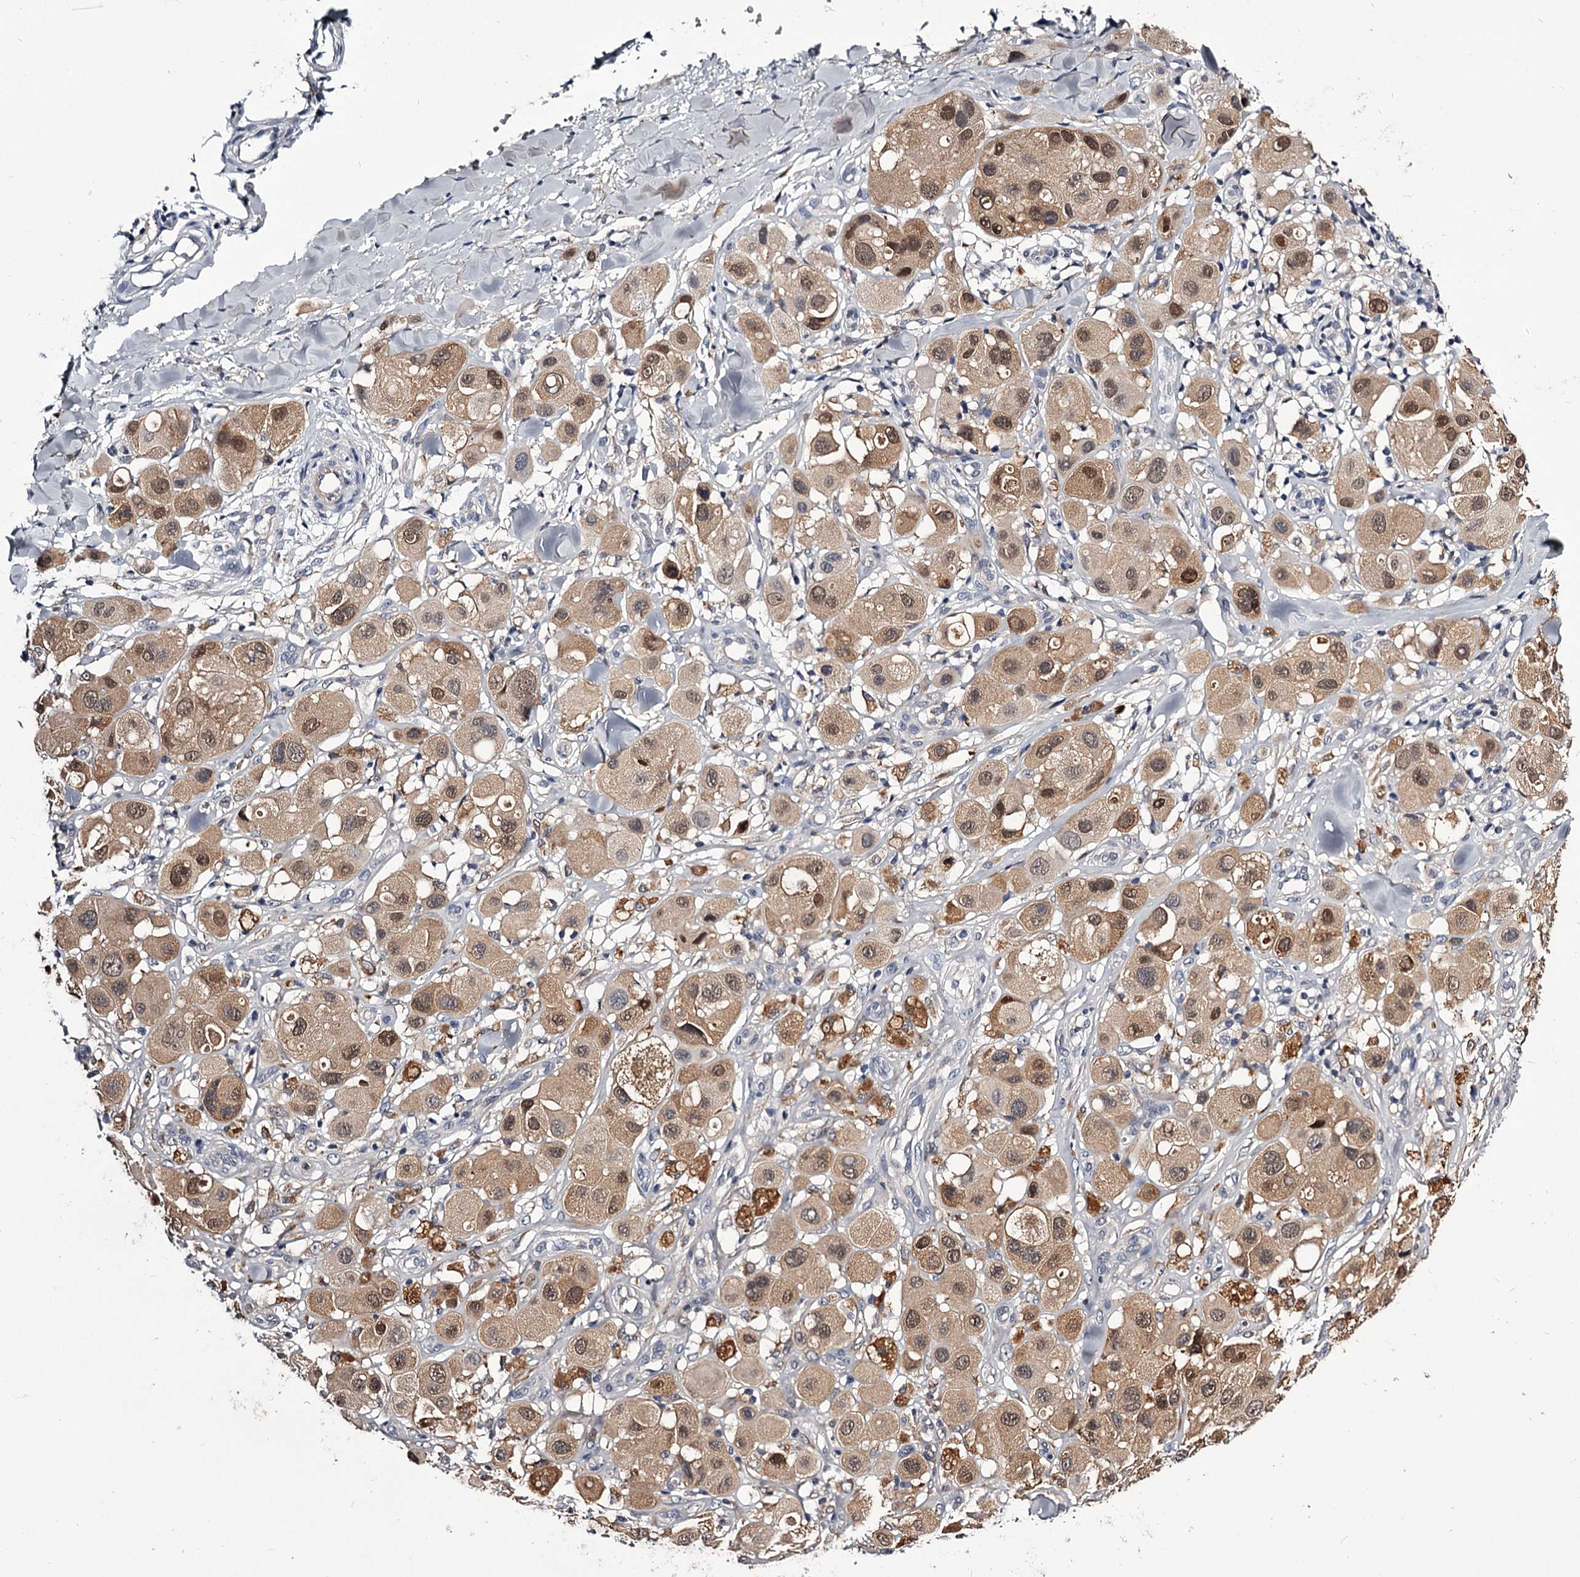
{"staining": {"intensity": "moderate", "quantity": ">75%", "location": "cytoplasmic/membranous,nuclear"}, "tissue": "melanoma", "cell_type": "Tumor cells", "image_type": "cancer", "snomed": [{"axis": "morphology", "description": "Malignant melanoma, Metastatic site"}, {"axis": "topography", "description": "Skin"}], "caption": "Brown immunohistochemical staining in human melanoma reveals moderate cytoplasmic/membranous and nuclear expression in about >75% of tumor cells. The protein is stained brown, and the nuclei are stained in blue (DAB IHC with brightfield microscopy, high magnification).", "gene": "GSTO1", "patient": {"sex": "male", "age": 41}}